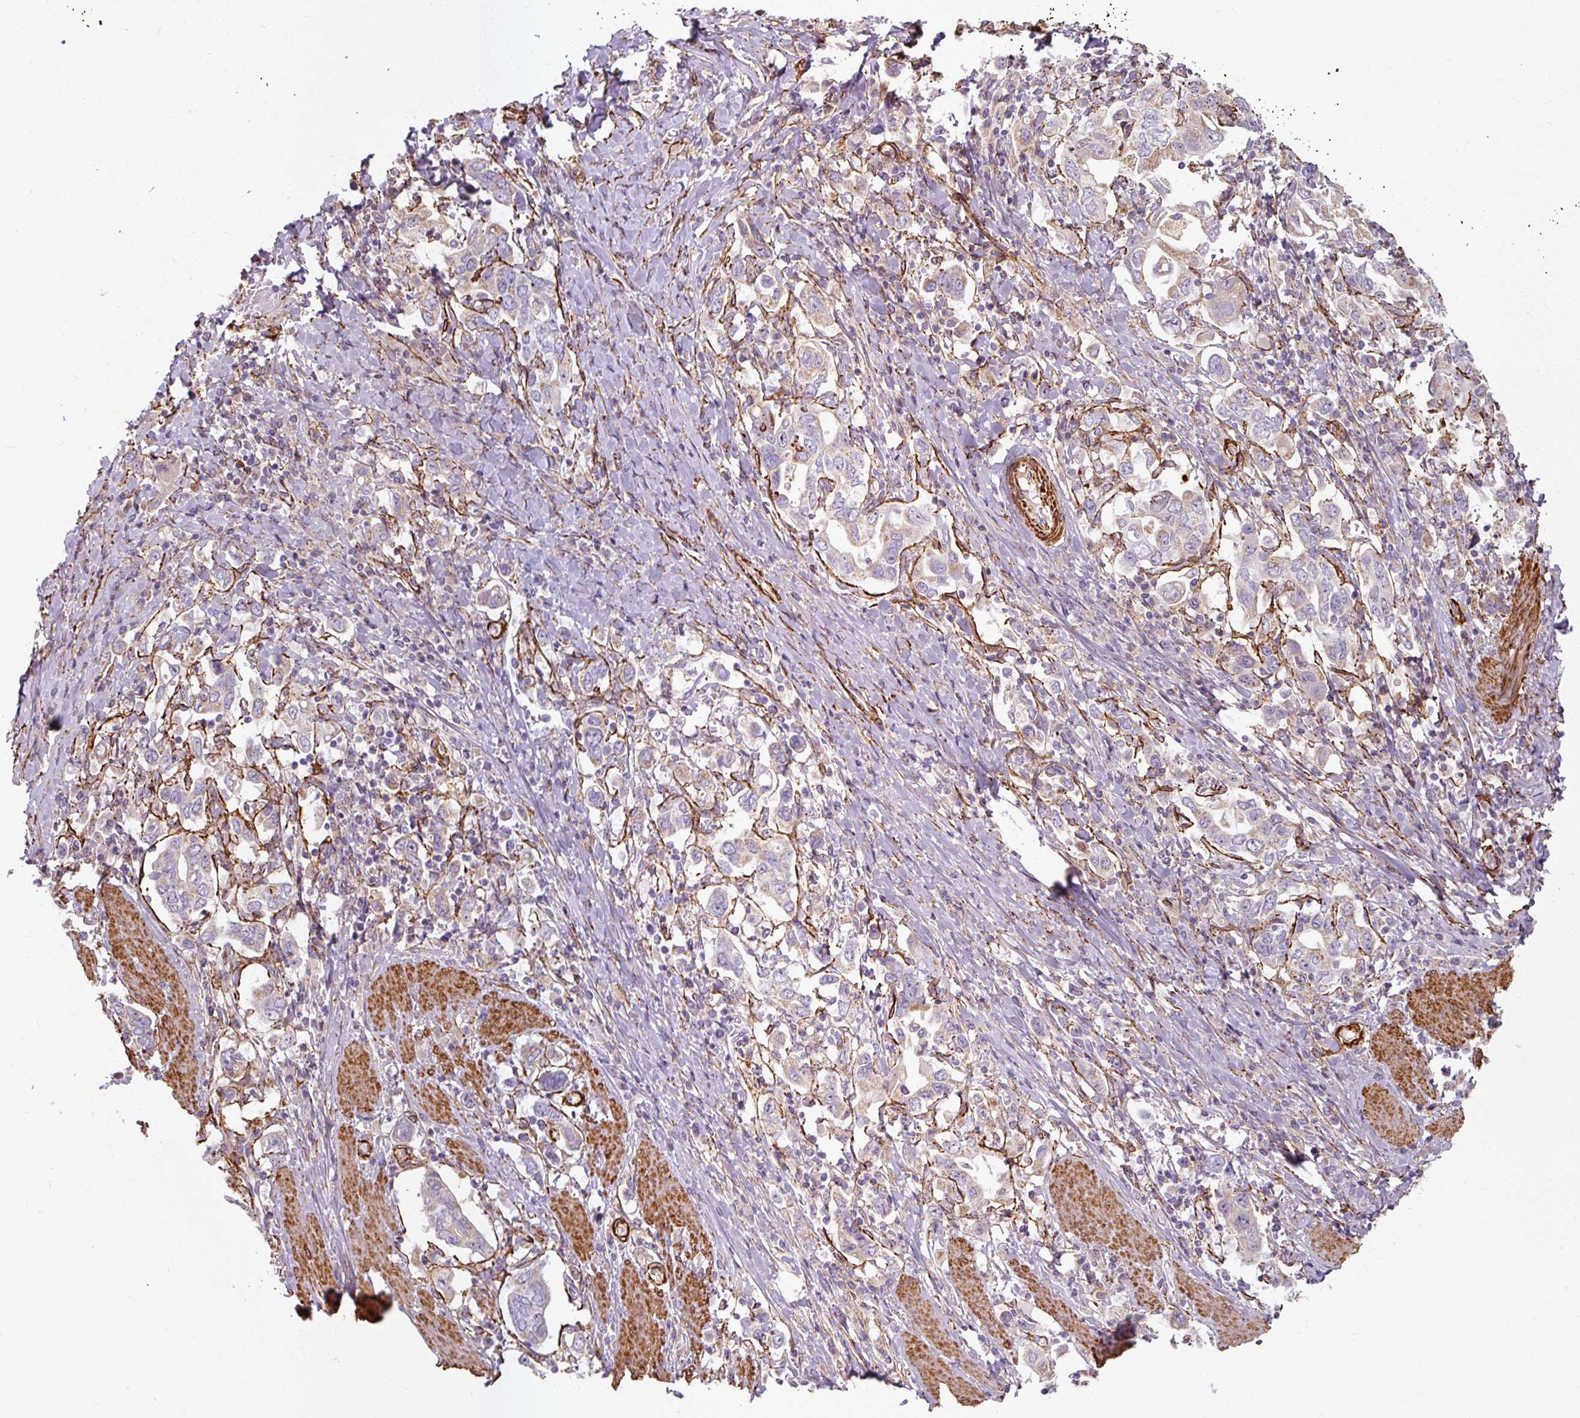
{"staining": {"intensity": "negative", "quantity": "none", "location": "none"}, "tissue": "stomach cancer", "cell_type": "Tumor cells", "image_type": "cancer", "snomed": [{"axis": "morphology", "description": "Adenocarcinoma, NOS"}, {"axis": "topography", "description": "Stomach, upper"}, {"axis": "topography", "description": "Stomach"}], "caption": "Human adenocarcinoma (stomach) stained for a protein using immunohistochemistry (IHC) shows no positivity in tumor cells.", "gene": "MRPS5", "patient": {"sex": "male", "age": 62}}